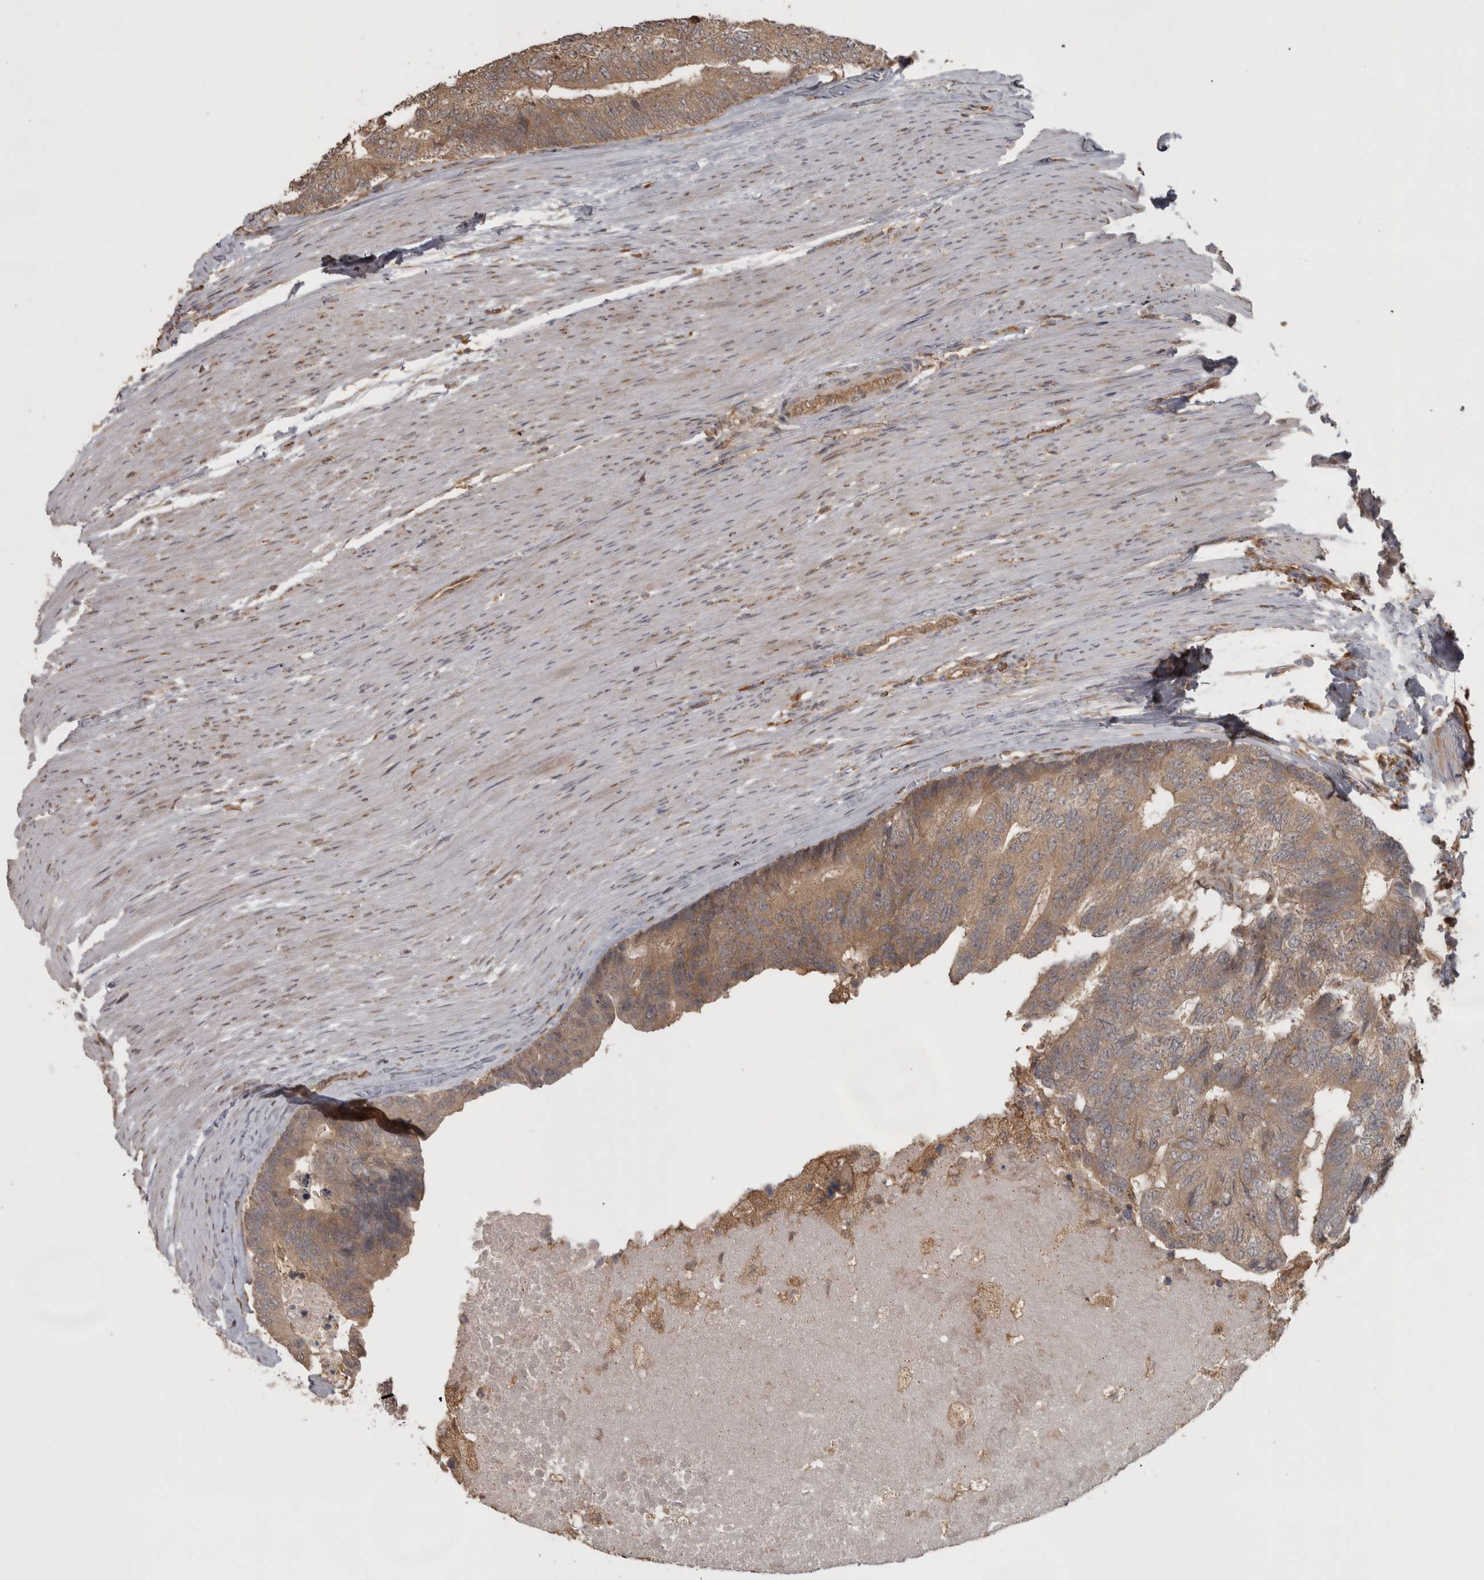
{"staining": {"intensity": "moderate", "quantity": ">75%", "location": "cytoplasmic/membranous"}, "tissue": "colorectal cancer", "cell_type": "Tumor cells", "image_type": "cancer", "snomed": [{"axis": "morphology", "description": "Adenocarcinoma, NOS"}, {"axis": "topography", "description": "Colon"}], "caption": "Colorectal cancer tissue reveals moderate cytoplasmic/membranous staining in approximately >75% of tumor cells, visualized by immunohistochemistry.", "gene": "MICU3", "patient": {"sex": "female", "age": 67}}